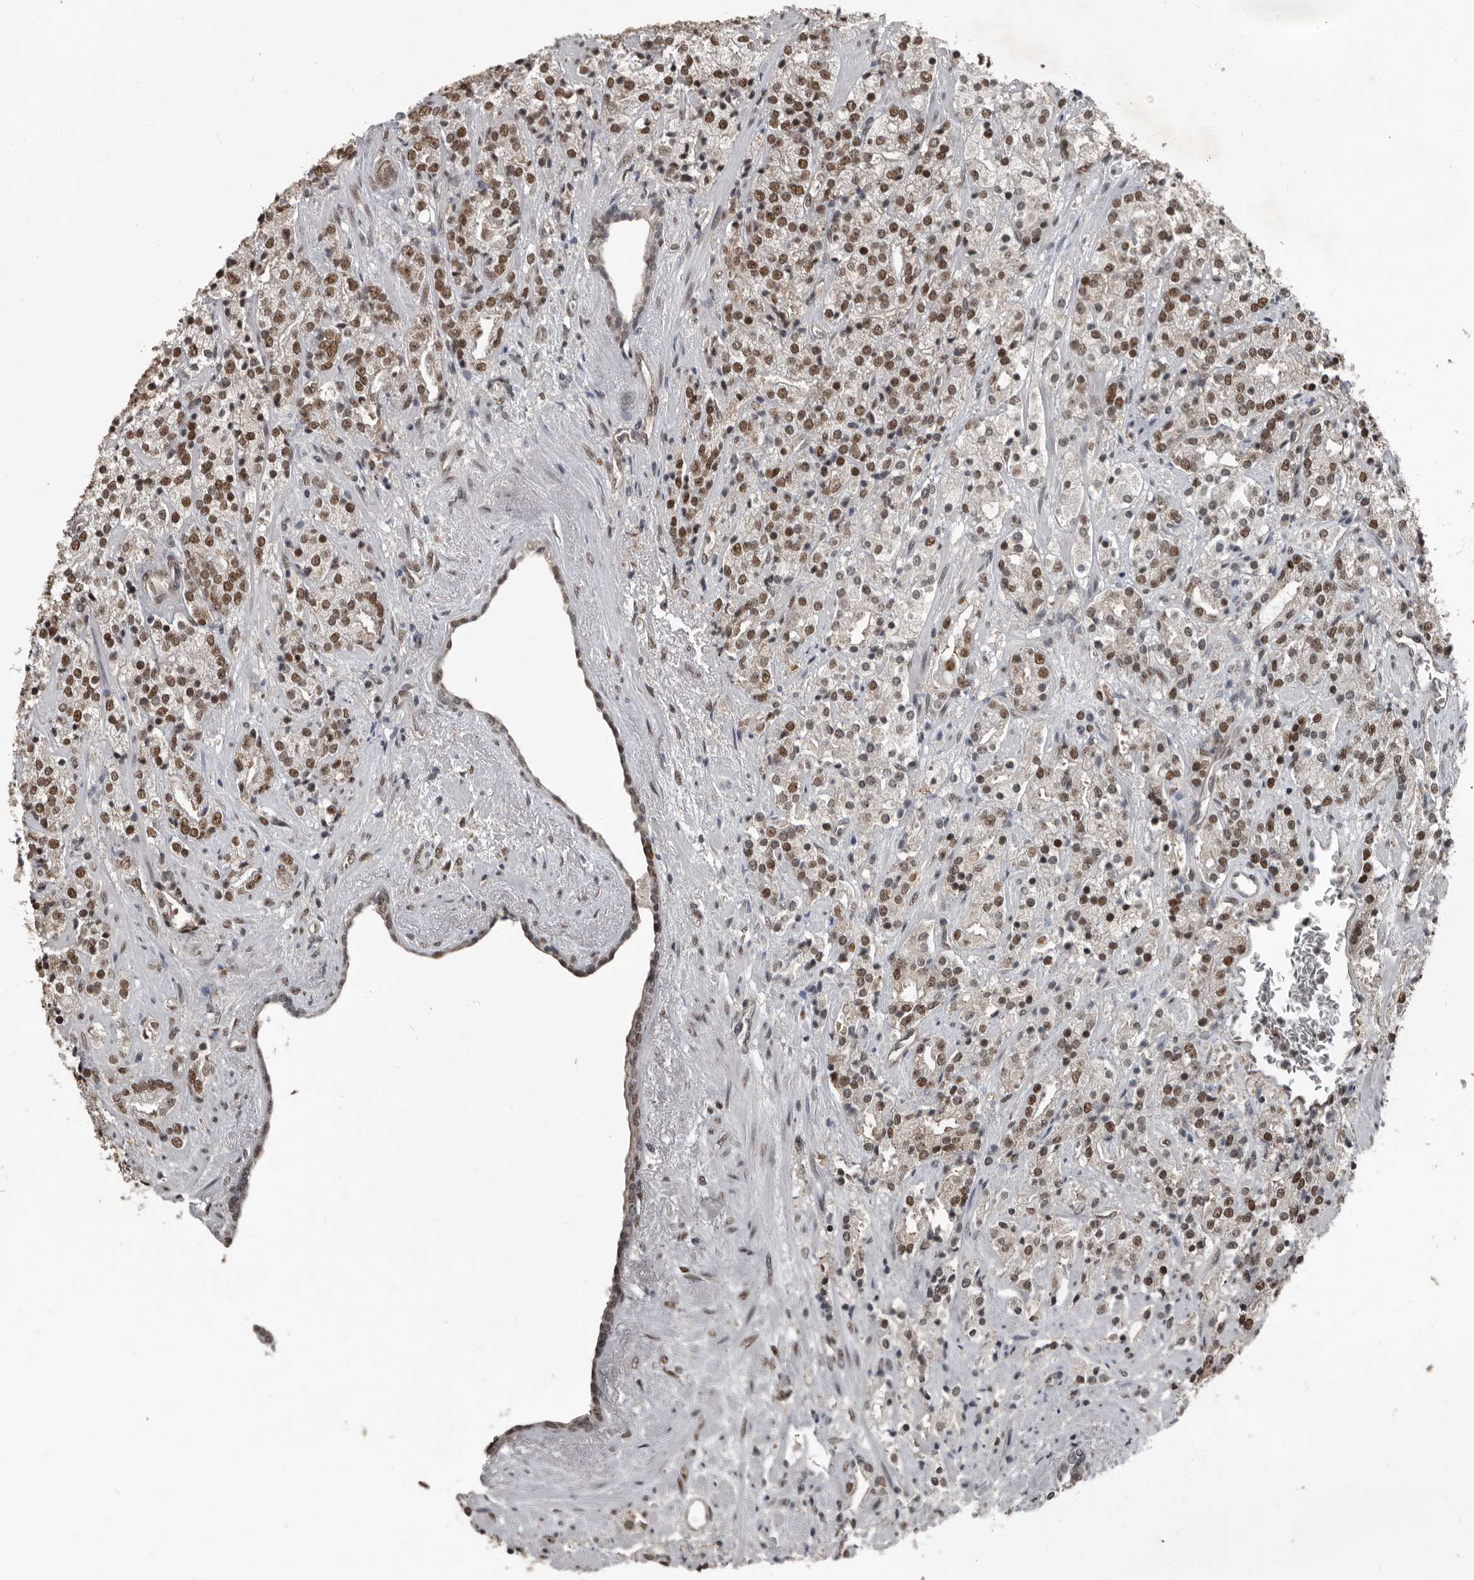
{"staining": {"intensity": "moderate", "quantity": ">75%", "location": "nuclear"}, "tissue": "prostate cancer", "cell_type": "Tumor cells", "image_type": "cancer", "snomed": [{"axis": "morphology", "description": "Adenocarcinoma, High grade"}, {"axis": "topography", "description": "Prostate"}], "caption": "Immunohistochemistry (IHC) image of human high-grade adenocarcinoma (prostate) stained for a protein (brown), which displays medium levels of moderate nuclear positivity in about >75% of tumor cells.", "gene": "CHD1L", "patient": {"sex": "male", "age": 71}}